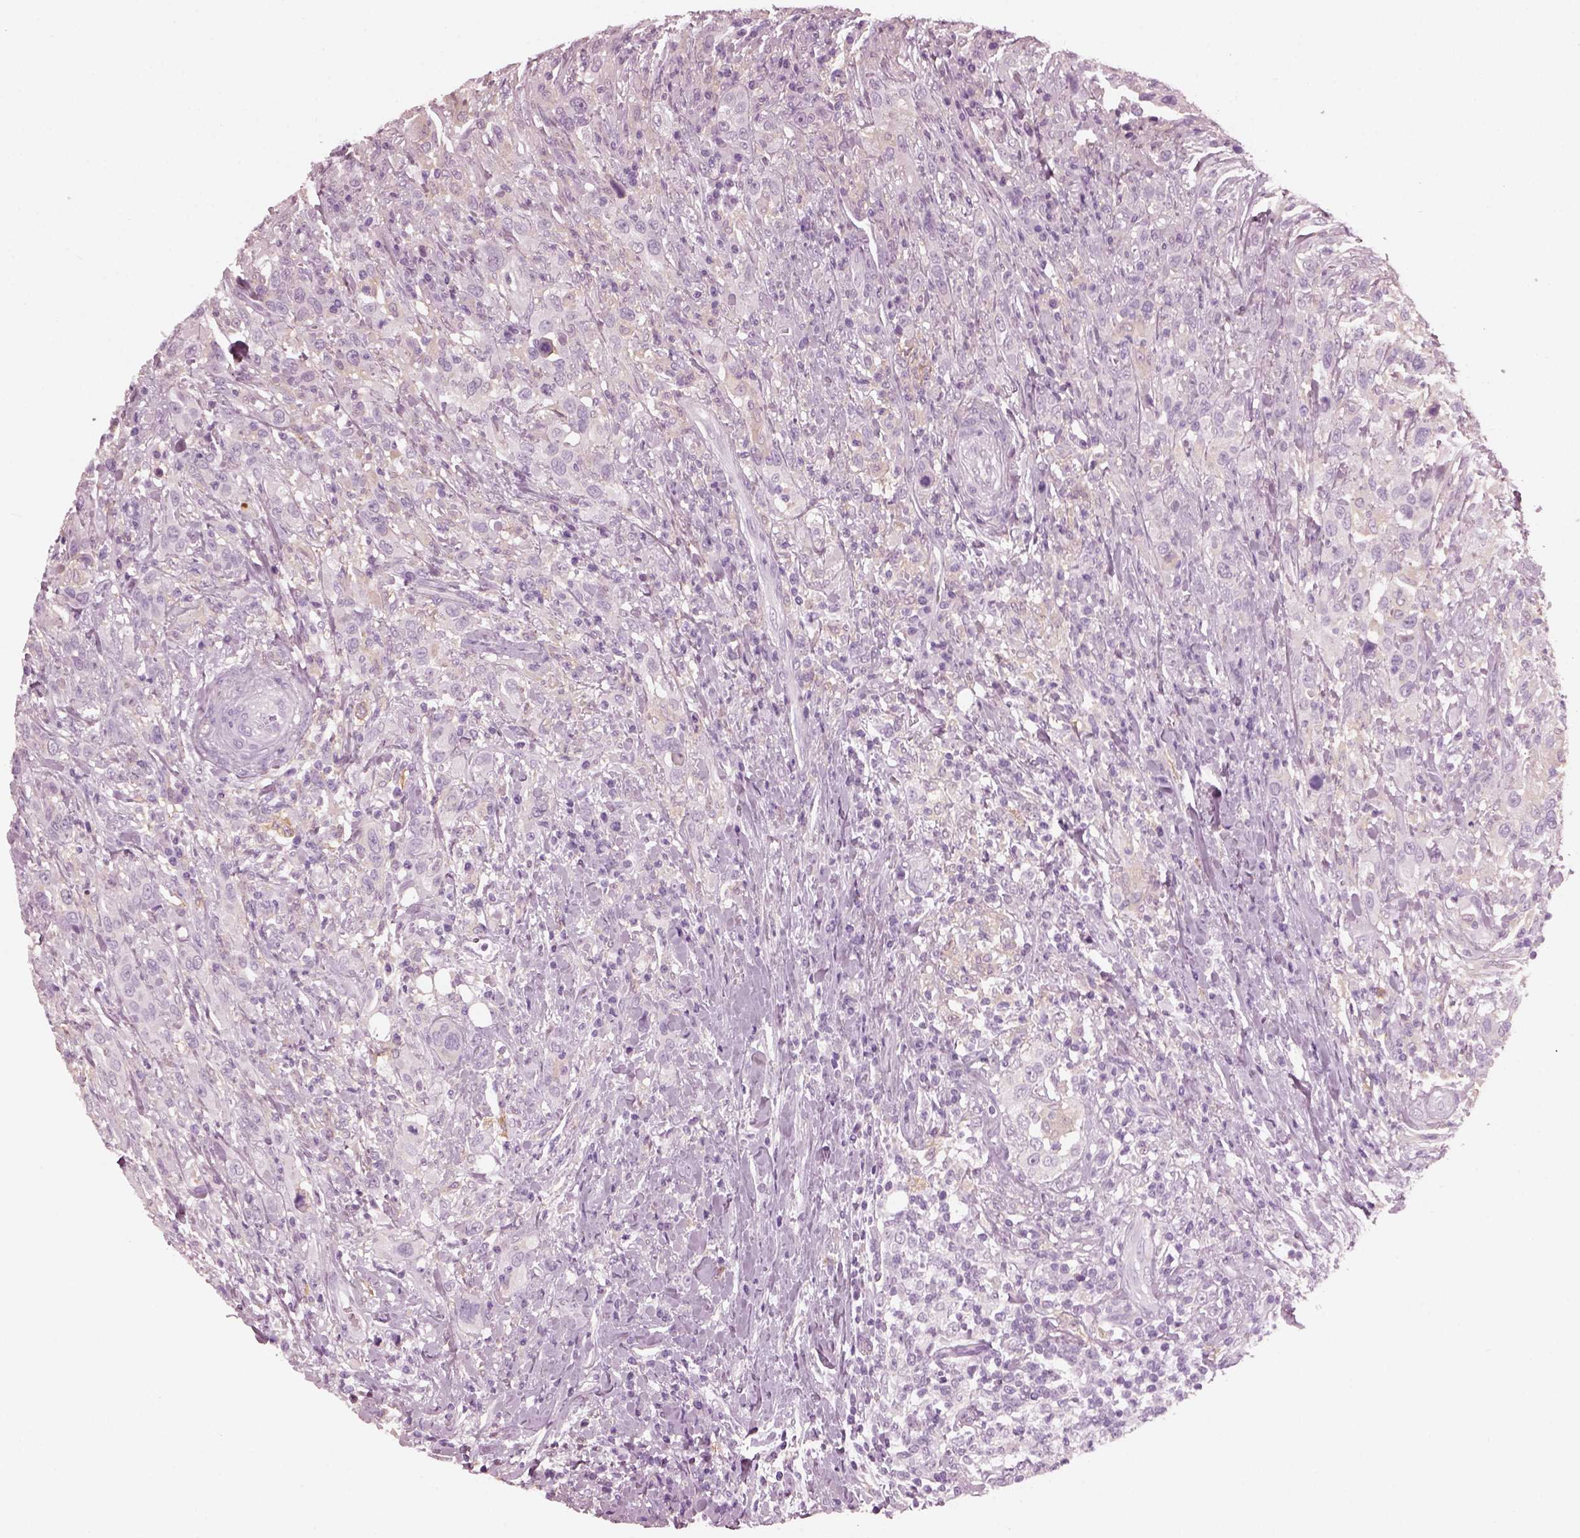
{"staining": {"intensity": "negative", "quantity": "none", "location": "none"}, "tissue": "urothelial cancer", "cell_type": "Tumor cells", "image_type": "cancer", "snomed": [{"axis": "morphology", "description": "Urothelial carcinoma, NOS"}, {"axis": "morphology", "description": "Urothelial carcinoma, High grade"}, {"axis": "topography", "description": "Urinary bladder"}], "caption": "Protein analysis of urothelial cancer exhibits no significant expression in tumor cells.", "gene": "SHTN1", "patient": {"sex": "female", "age": 64}}